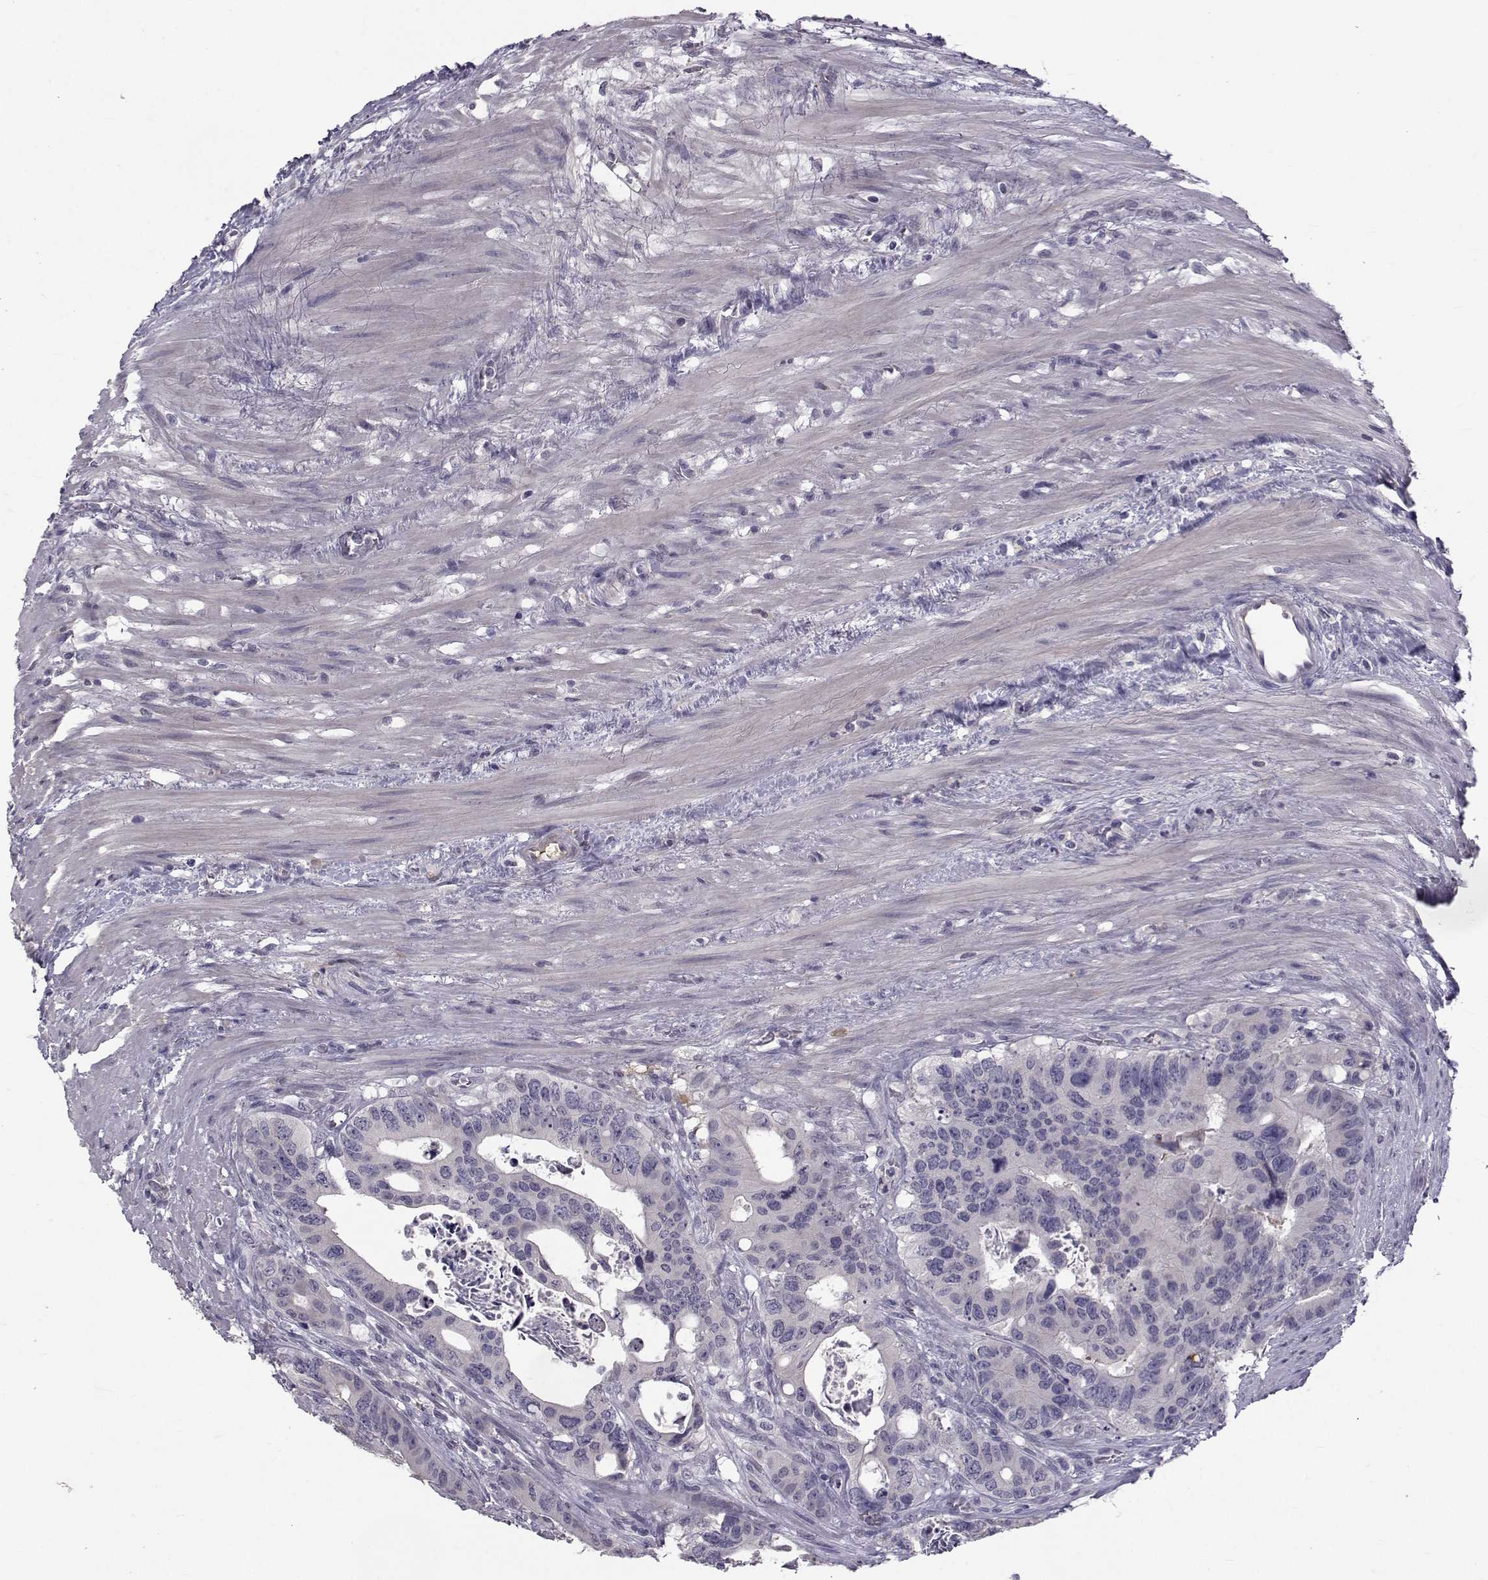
{"staining": {"intensity": "negative", "quantity": "none", "location": "none"}, "tissue": "colorectal cancer", "cell_type": "Tumor cells", "image_type": "cancer", "snomed": [{"axis": "morphology", "description": "Adenocarcinoma, NOS"}, {"axis": "topography", "description": "Rectum"}], "caption": "Protein analysis of colorectal cancer reveals no significant staining in tumor cells.", "gene": "TNFRSF11B", "patient": {"sex": "male", "age": 64}}